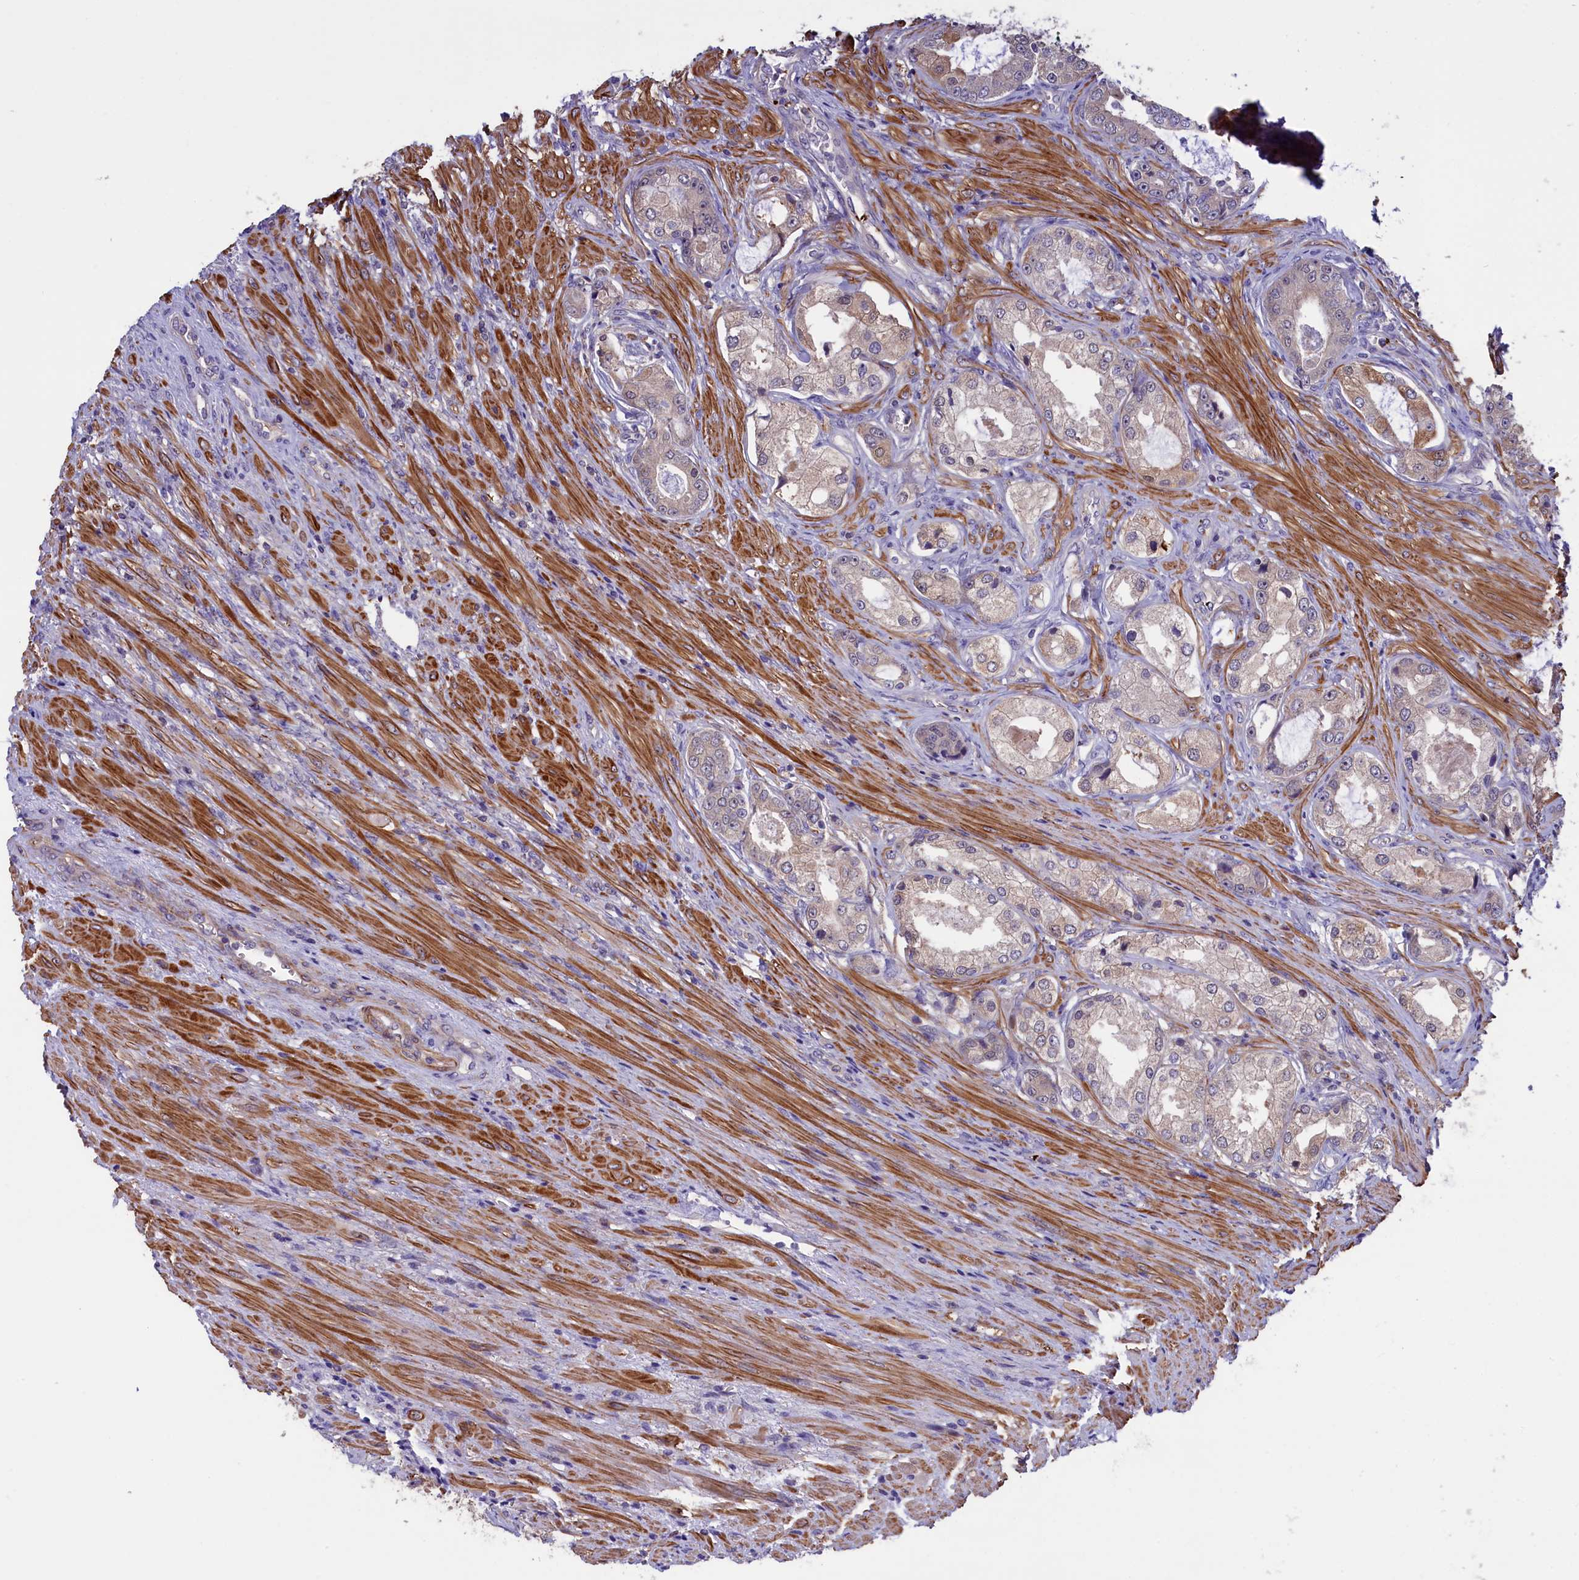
{"staining": {"intensity": "negative", "quantity": "none", "location": "none"}, "tissue": "prostate cancer", "cell_type": "Tumor cells", "image_type": "cancer", "snomed": [{"axis": "morphology", "description": "Adenocarcinoma, Low grade"}, {"axis": "topography", "description": "Prostate"}], "caption": "There is no significant staining in tumor cells of prostate cancer (low-grade adenocarcinoma).", "gene": "HEATR3", "patient": {"sex": "male", "age": 68}}